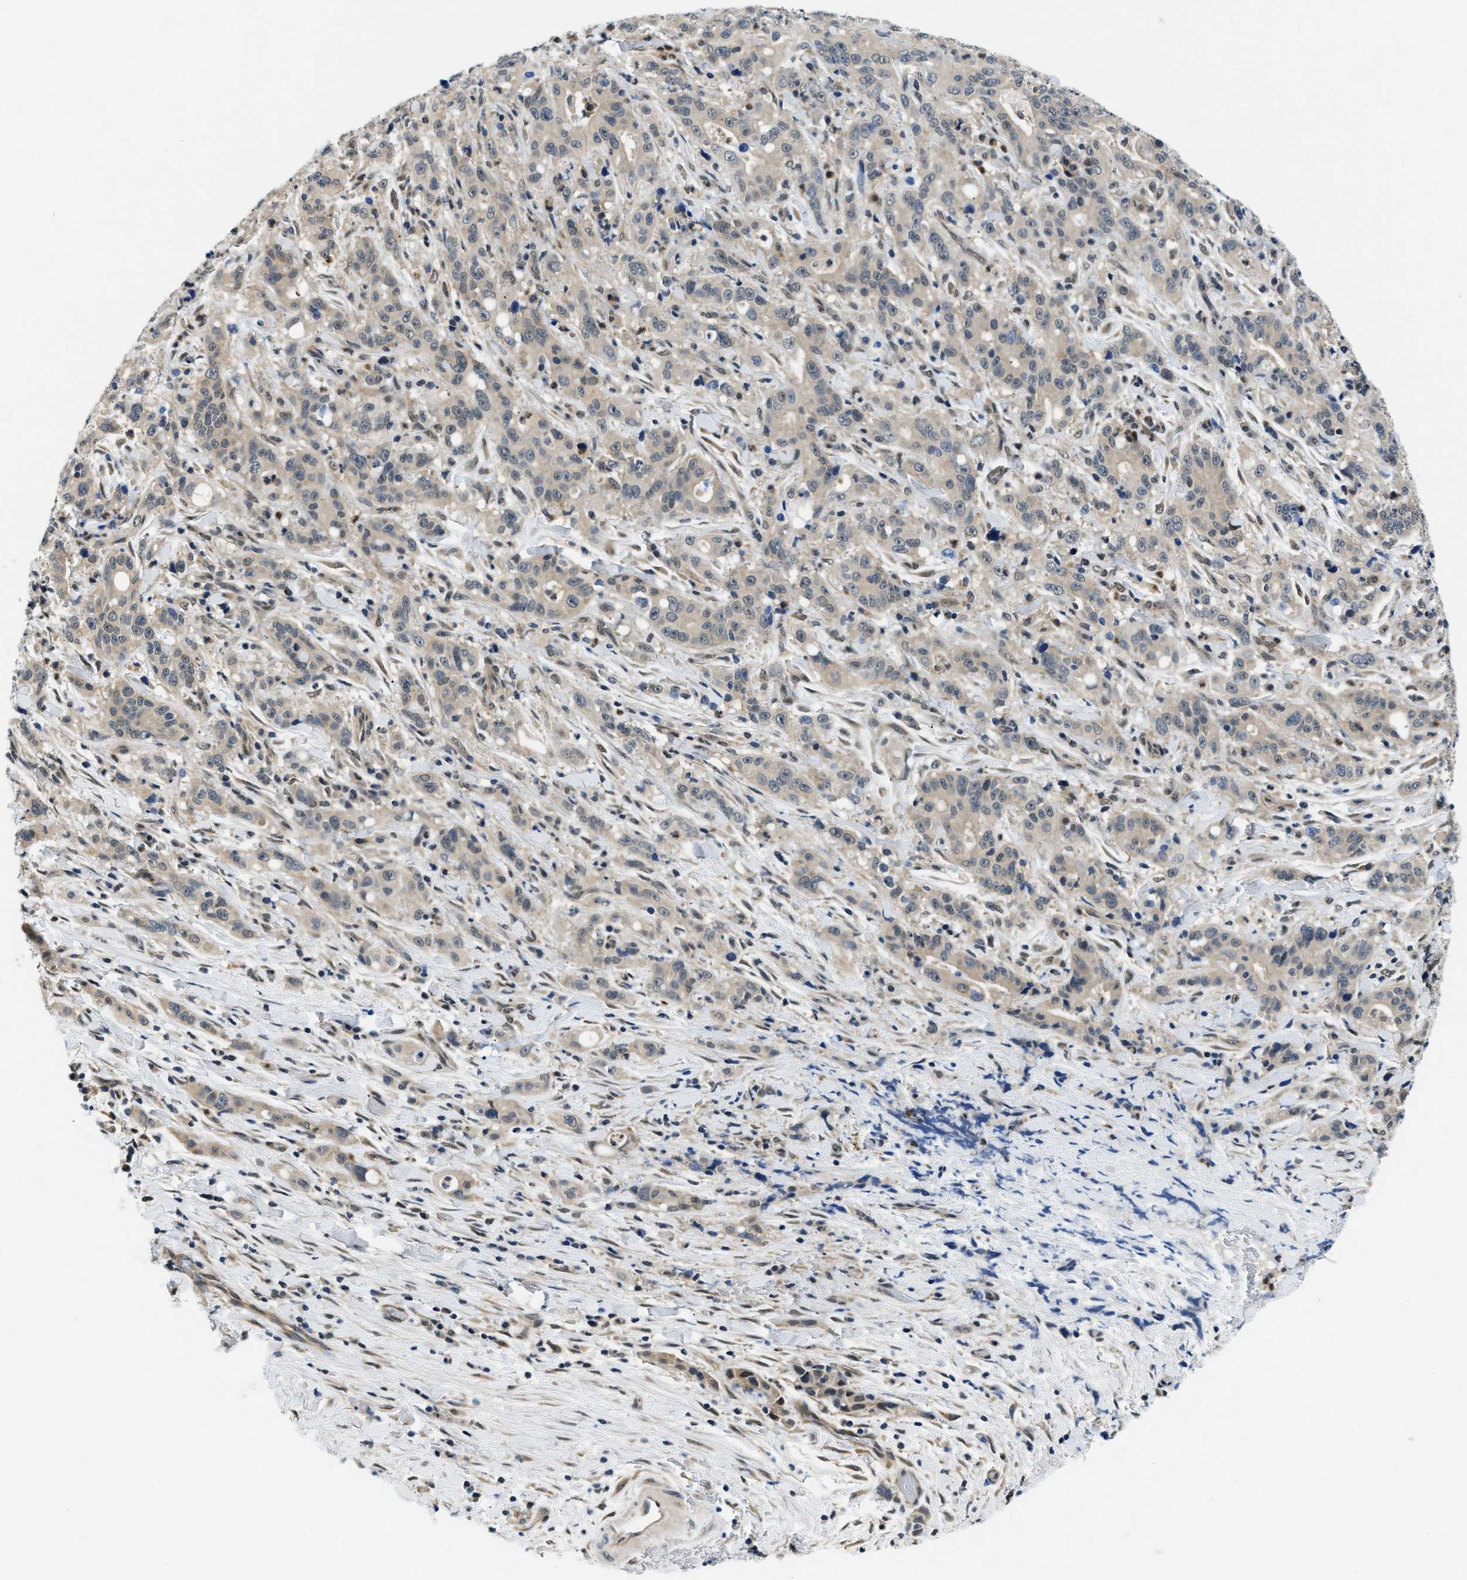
{"staining": {"intensity": "weak", "quantity": ">75%", "location": "cytoplasmic/membranous"}, "tissue": "liver cancer", "cell_type": "Tumor cells", "image_type": "cancer", "snomed": [{"axis": "morphology", "description": "Cholangiocarcinoma"}, {"axis": "topography", "description": "Liver"}], "caption": "Immunohistochemistry (IHC) of human liver cancer exhibits low levels of weak cytoplasmic/membranous positivity in approximately >75% of tumor cells.", "gene": "SMAD4", "patient": {"sex": "female", "age": 38}}